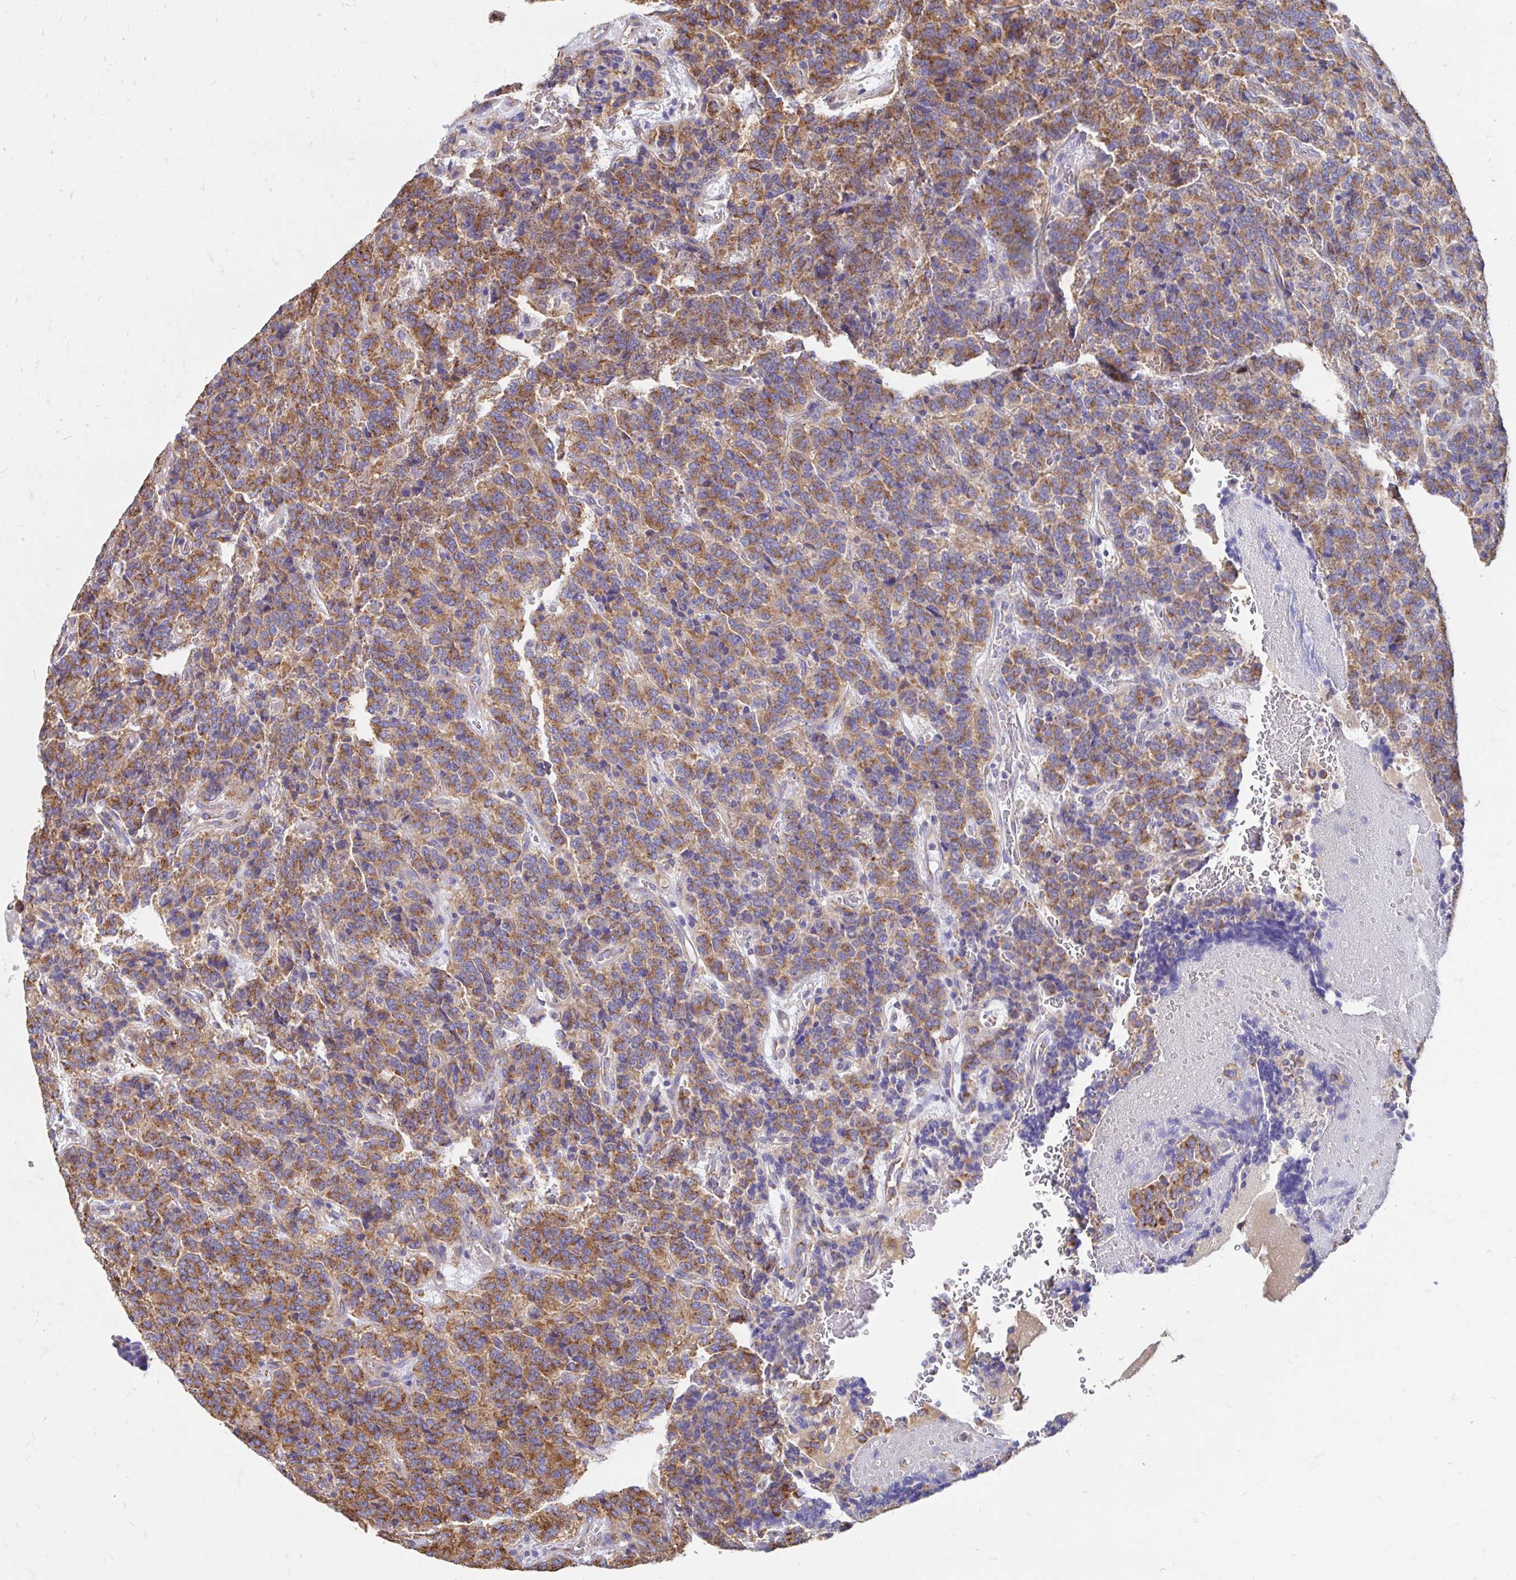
{"staining": {"intensity": "moderate", "quantity": ">75%", "location": "cytoplasmic/membranous"}, "tissue": "carcinoid", "cell_type": "Tumor cells", "image_type": "cancer", "snomed": [{"axis": "morphology", "description": "Carcinoid, malignant, NOS"}, {"axis": "topography", "description": "Pancreas"}], "caption": "DAB (3,3'-diaminobenzidine) immunohistochemical staining of carcinoid demonstrates moderate cytoplasmic/membranous protein staining in approximately >75% of tumor cells. (Stains: DAB (3,3'-diaminobenzidine) in brown, nuclei in blue, Microscopy: brightfield microscopy at high magnification).", "gene": "CLTC", "patient": {"sex": "male", "age": 36}}